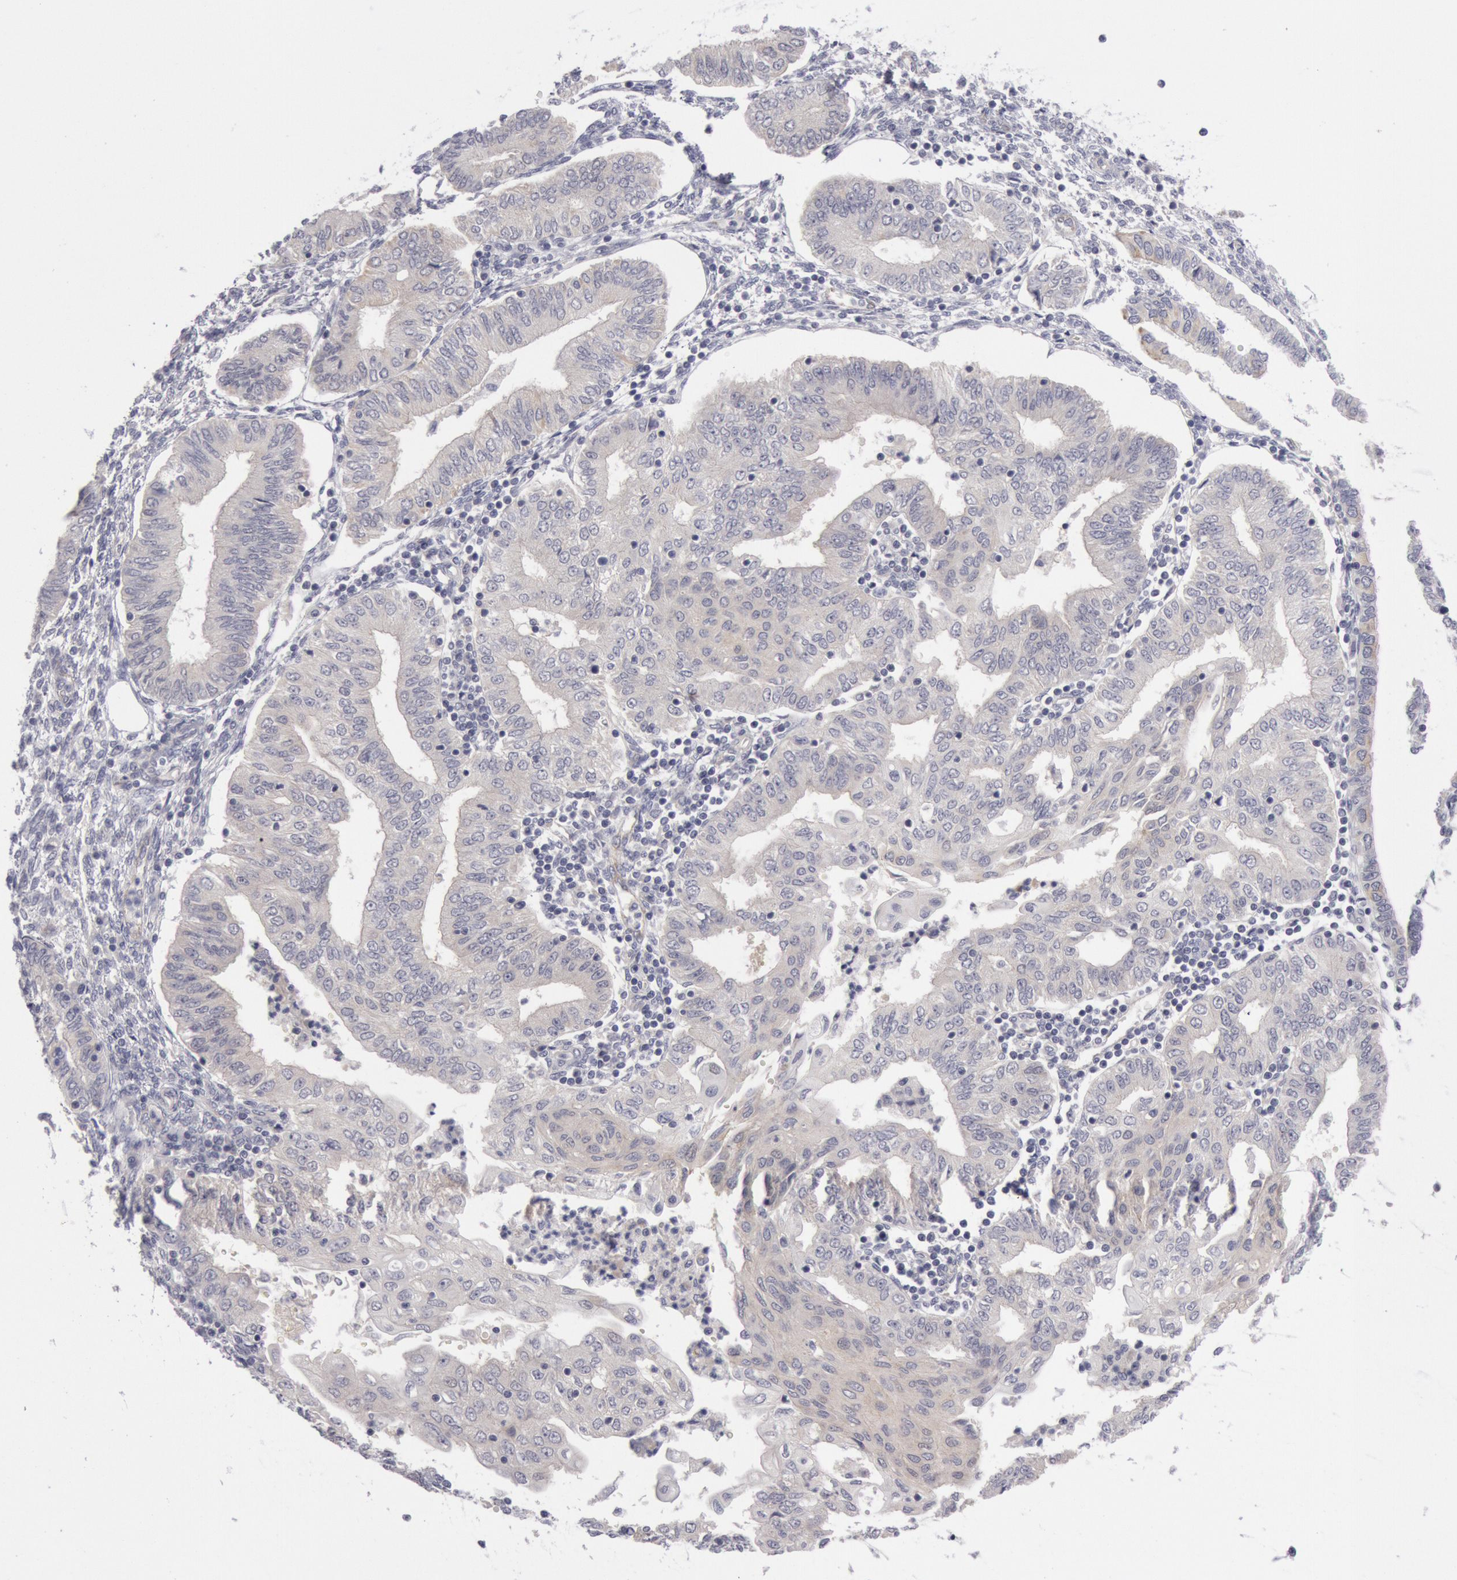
{"staining": {"intensity": "weak", "quantity": ">75%", "location": "cytoplasmic/membranous"}, "tissue": "endometrial cancer", "cell_type": "Tumor cells", "image_type": "cancer", "snomed": [{"axis": "morphology", "description": "Adenocarcinoma, NOS"}, {"axis": "topography", "description": "Endometrium"}], "caption": "Protein staining reveals weak cytoplasmic/membranous staining in approximately >75% of tumor cells in endometrial cancer.", "gene": "JOSD1", "patient": {"sex": "female", "age": 51}}